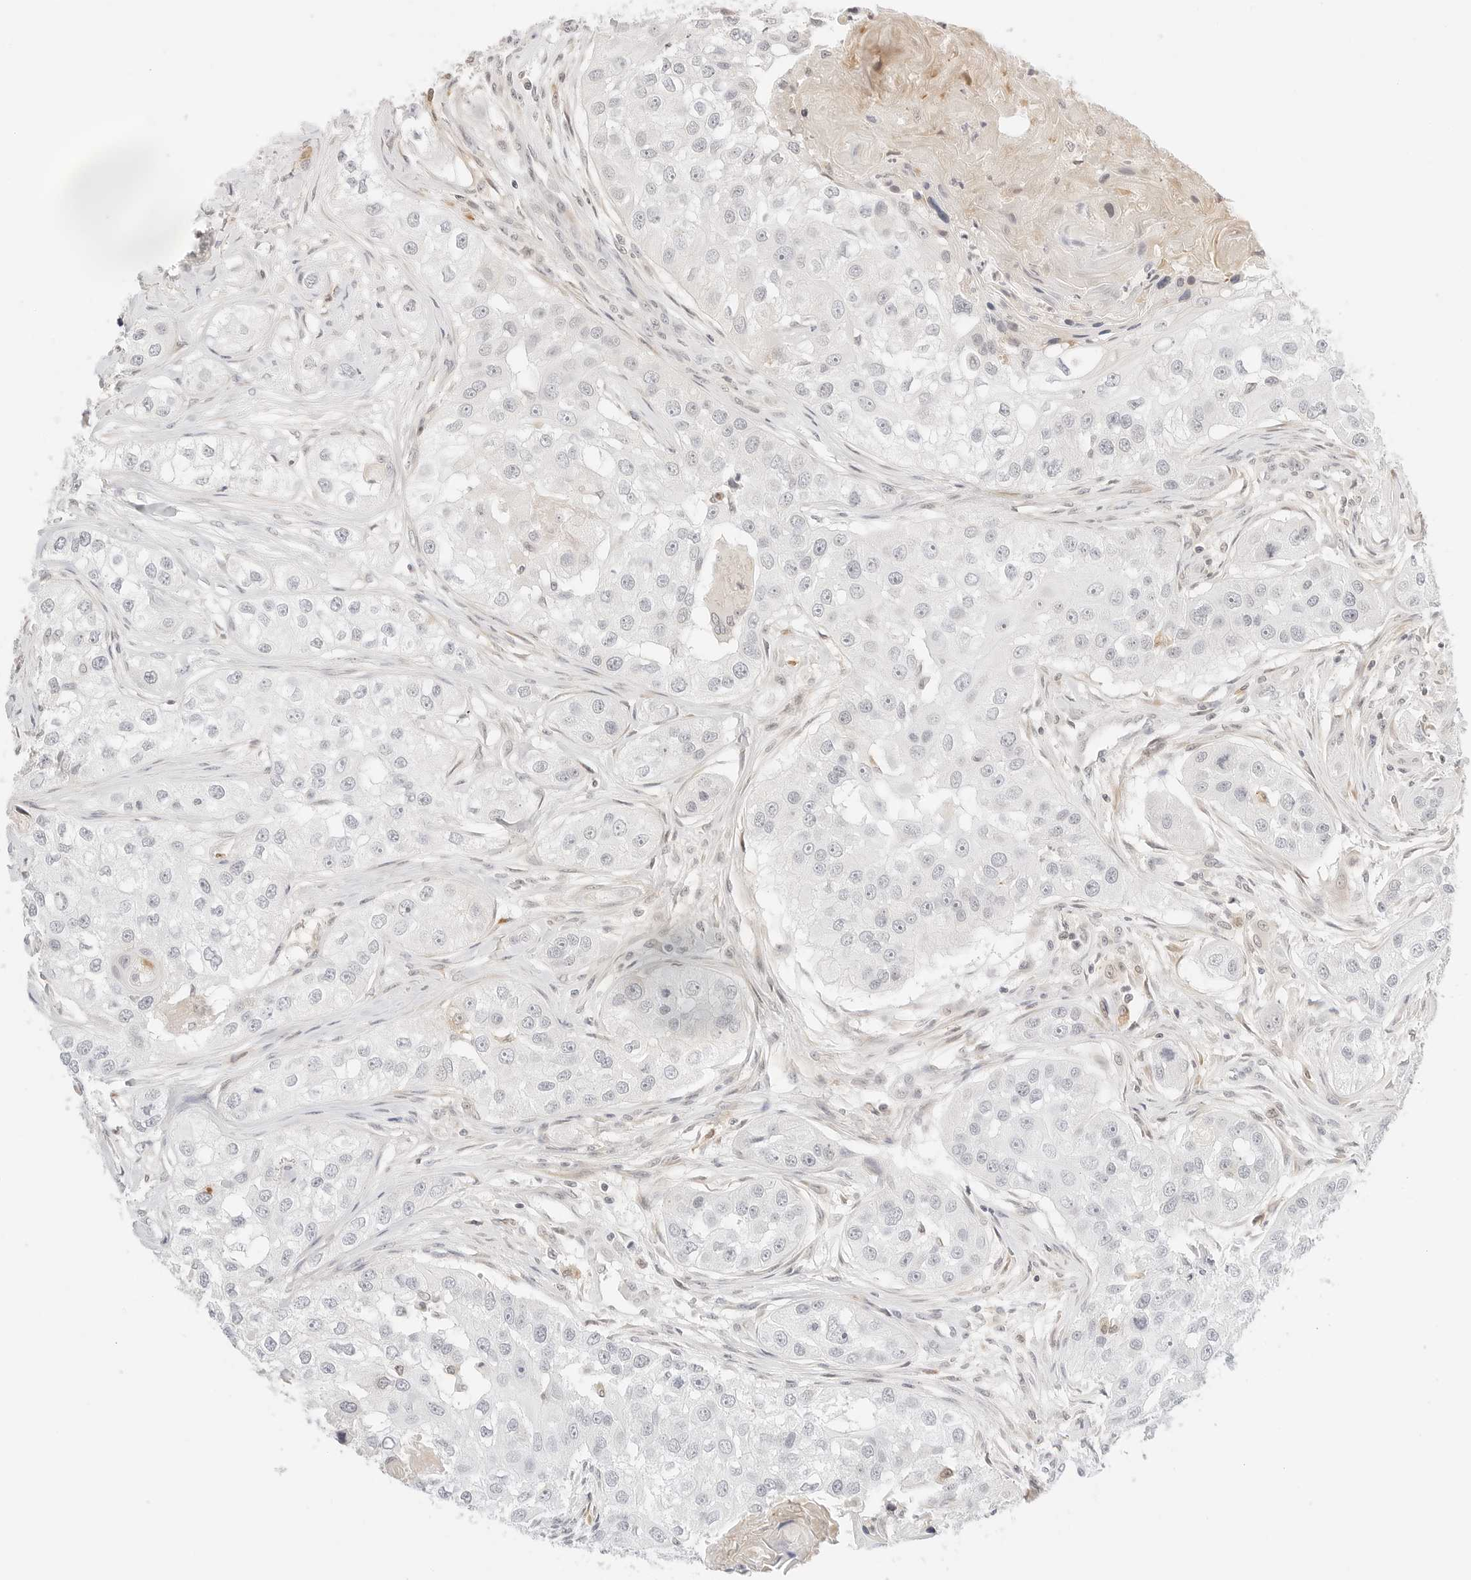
{"staining": {"intensity": "negative", "quantity": "none", "location": "none"}, "tissue": "head and neck cancer", "cell_type": "Tumor cells", "image_type": "cancer", "snomed": [{"axis": "morphology", "description": "Normal tissue, NOS"}, {"axis": "morphology", "description": "Squamous cell carcinoma, NOS"}, {"axis": "topography", "description": "Skeletal muscle"}, {"axis": "topography", "description": "Head-Neck"}], "caption": "Protein analysis of head and neck cancer (squamous cell carcinoma) shows no significant positivity in tumor cells.", "gene": "TEKT2", "patient": {"sex": "male", "age": 51}}